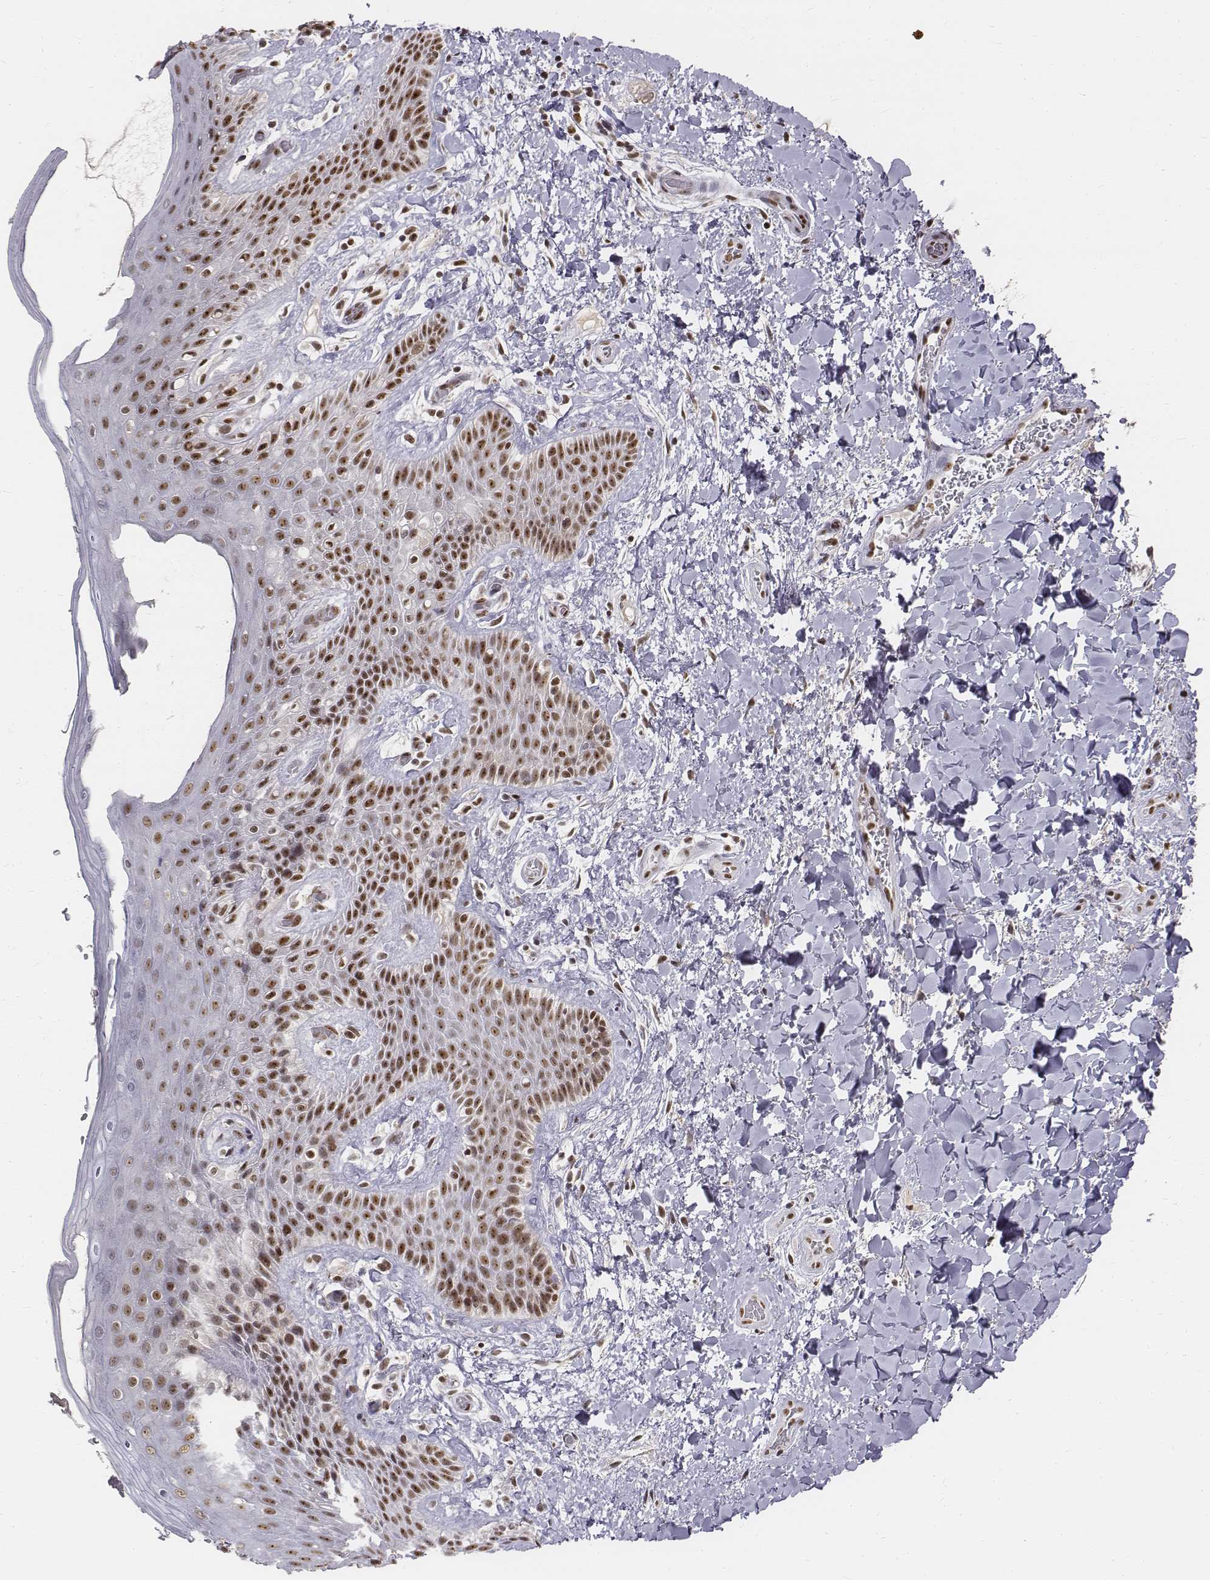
{"staining": {"intensity": "moderate", "quantity": ">75%", "location": "nuclear"}, "tissue": "skin", "cell_type": "Epidermal cells", "image_type": "normal", "snomed": [{"axis": "morphology", "description": "Normal tissue, NOS"}, {"axis": "topography", "description": "Anal"}], "caption": "Immunohistochemistry of benign skin demonstrates medium levels of moderate nuclear staining in approximately >75% of epidermal cells.", "gene": "PHF6", "patient": {"sex": "male", "age": 36}}